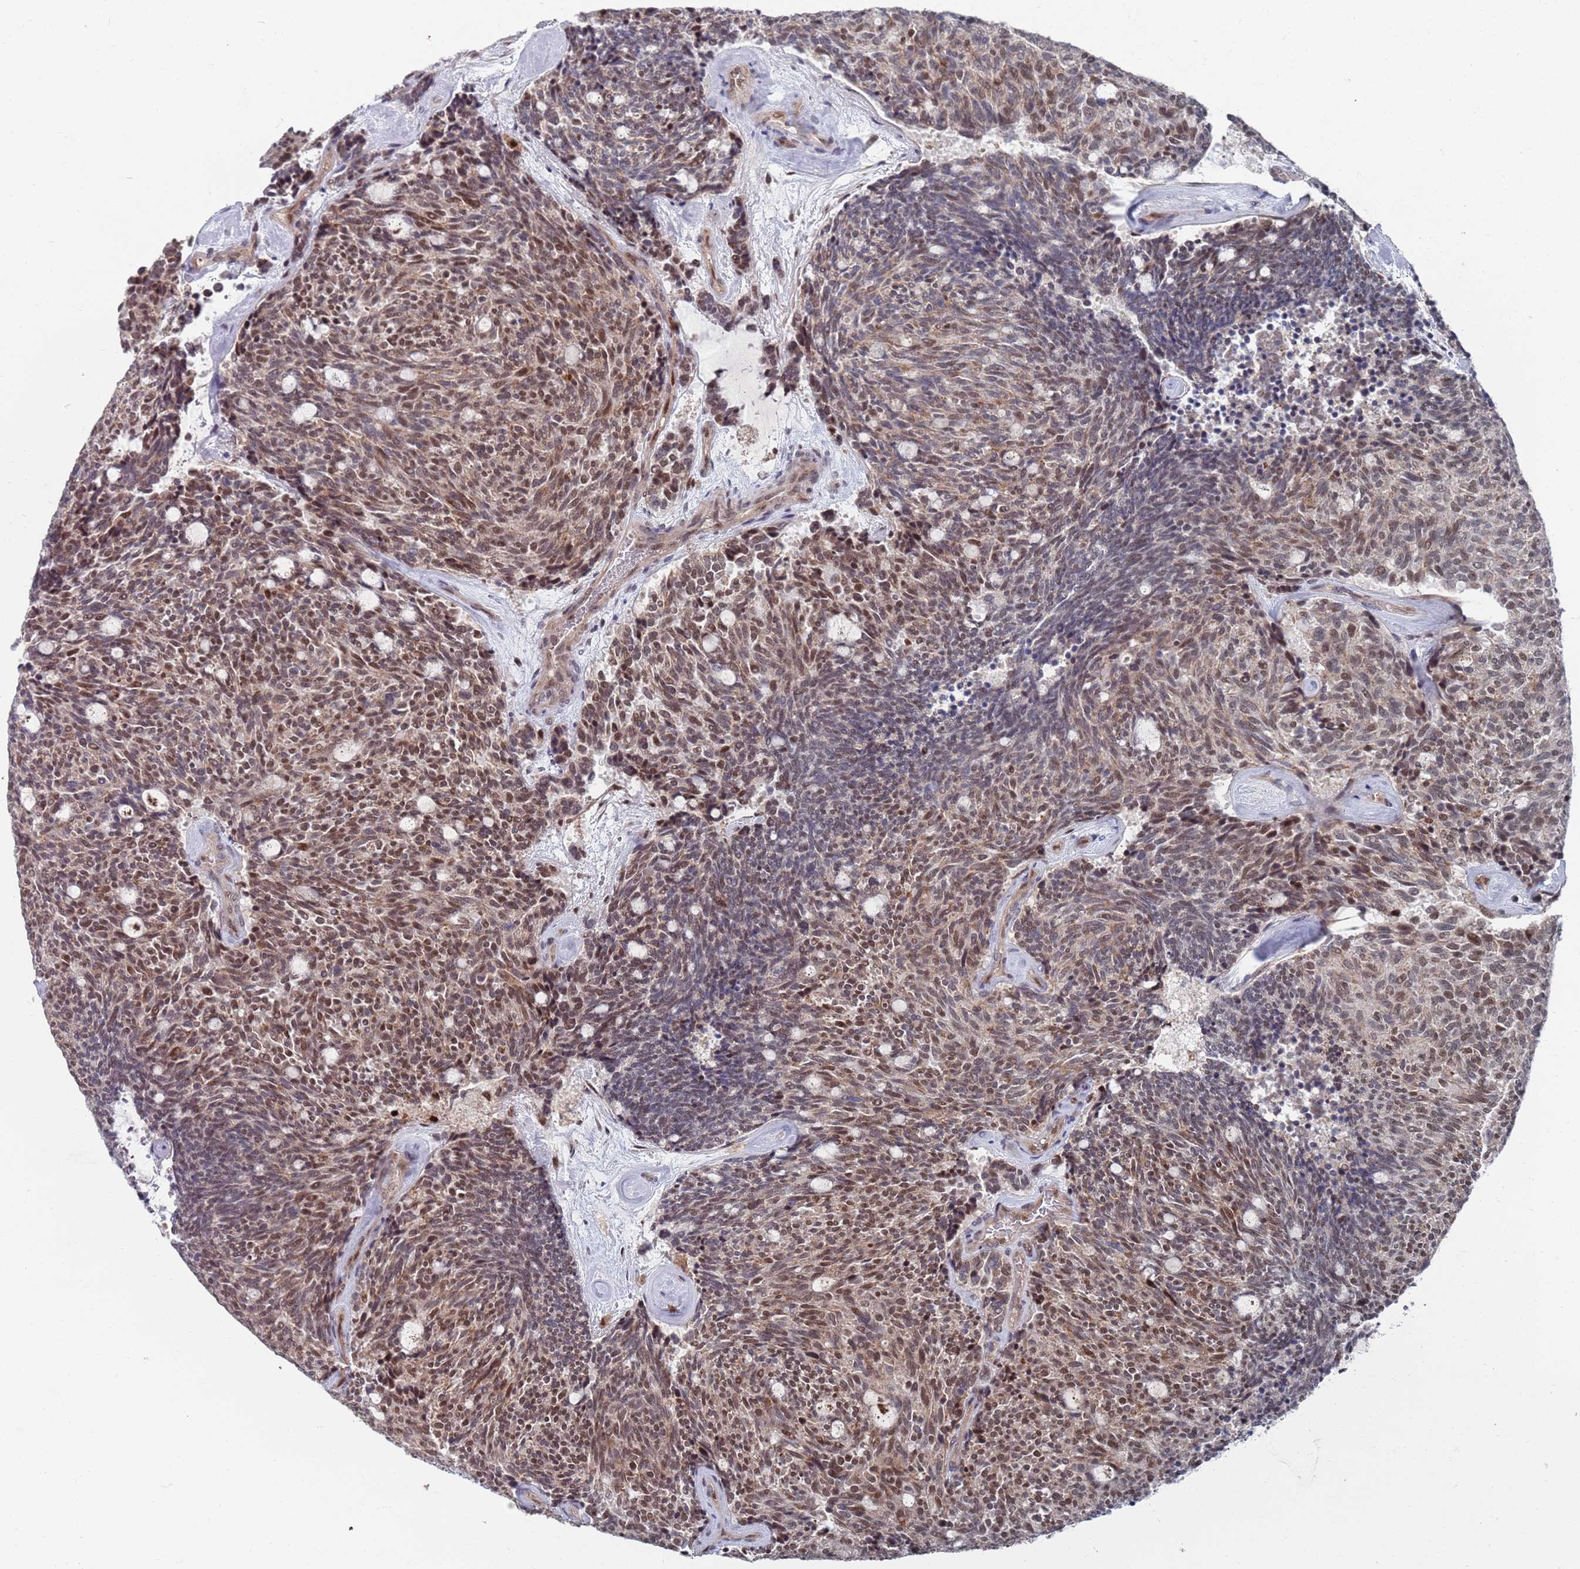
{"staining": {"intensity": "moderate", "quantity": ">75%", "location": "cytoplasmic/membranous,nuclear"}, "tissue": "carcinoid", "cell_type": "Tumor cells", "image_type": "cancer", "snomed": [{"axis": "morphology", "description": "Carcinoid, malignant, NOS"}, {"axis": "topography", "description": "Pancreas"}], "caption": "Immunohistochemical staining of carcinoid (malignant) displays medium levels of moderate cytoplasmic/membranous and nuclear positivity in about >75% of tumor cells.", "gene": "RPP25", "patient": {"sex": "female", "age": 54}}